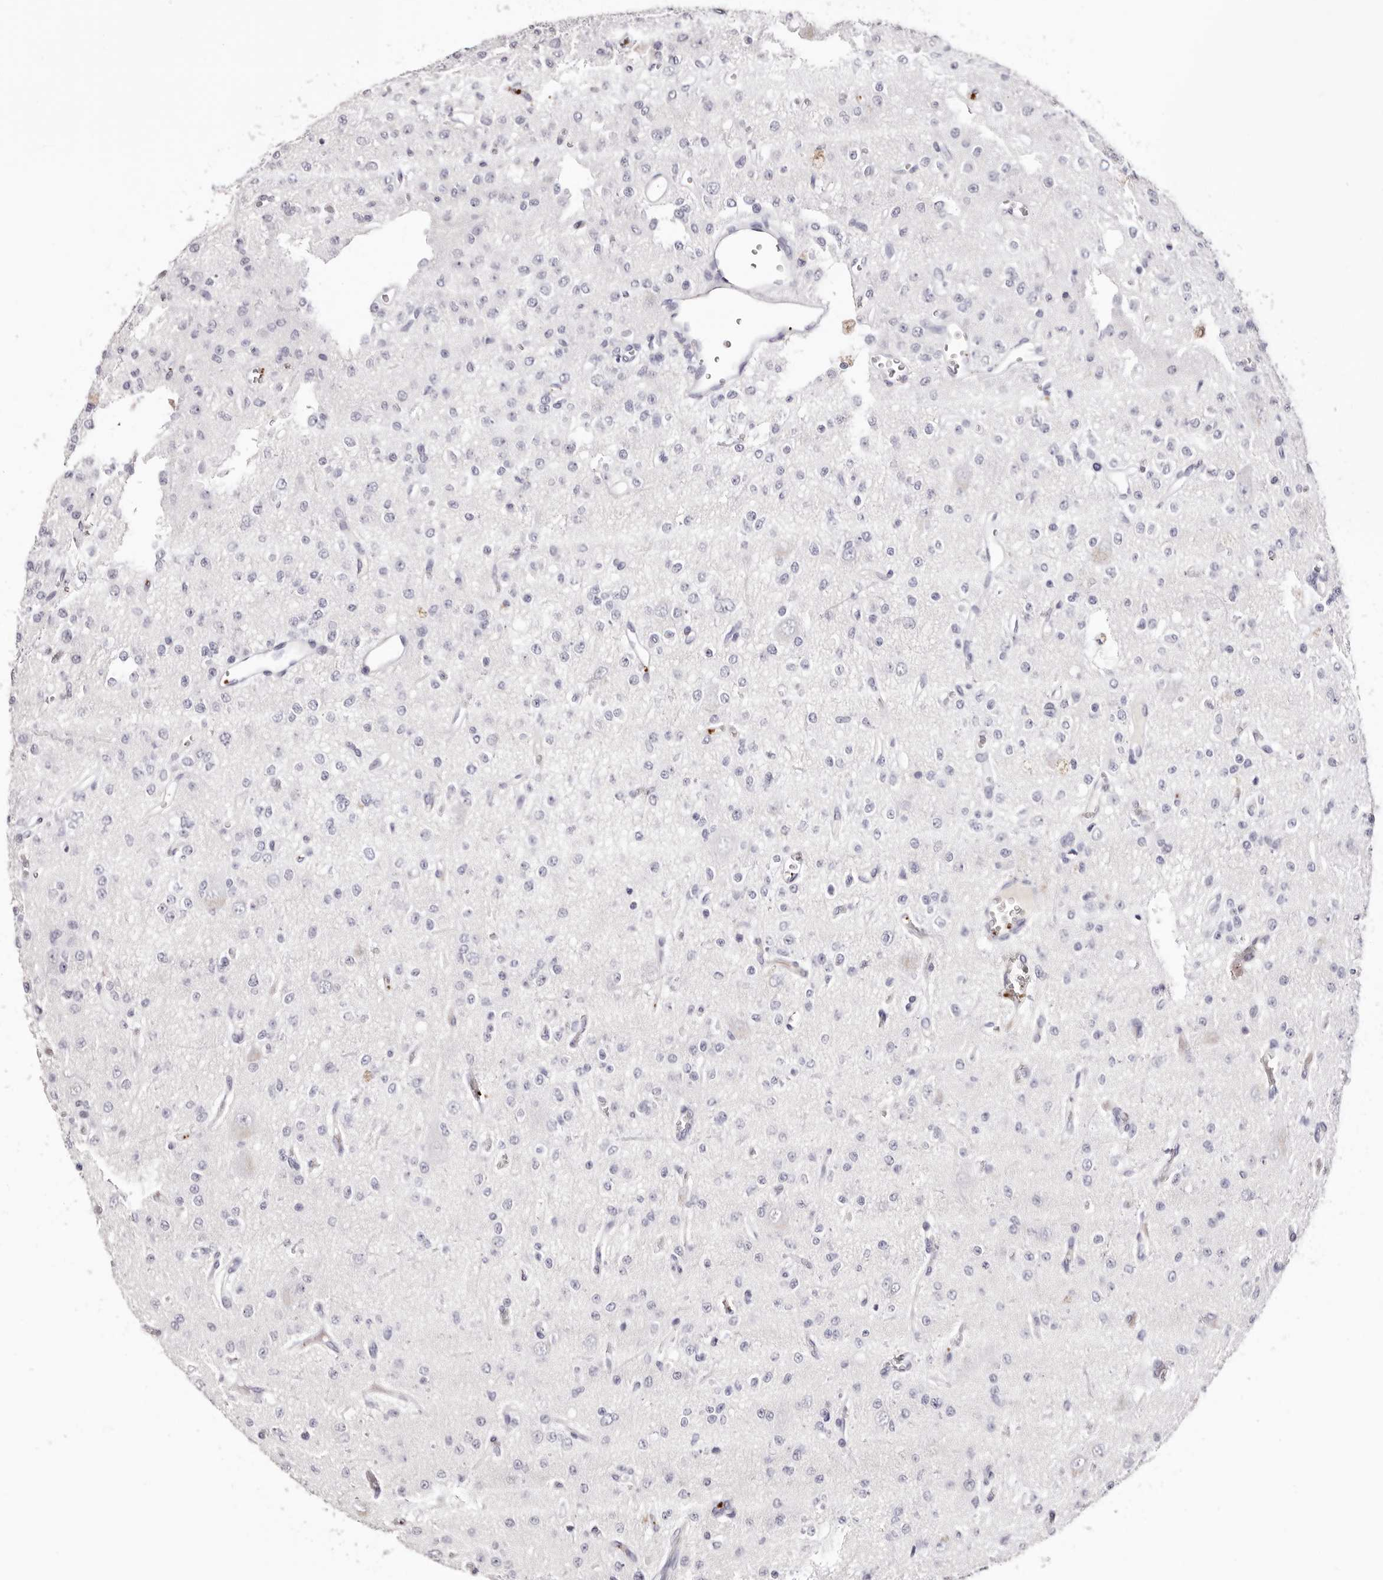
{"staining": {"intensity": "negative", "quantity": "none", "location": "none"}, "tissue": "glioma", "cell_type": "Tumor cells", "image_type": "cancer", "snomed": [{"axis": "morphology", "description": "Glioma, malignant, Low grade"}, {"axis": "topography", "description": "Brain"}], "caption": "Tumor cells are negative for brown protein staining in malignant glioma (low-grade).", "gene": "PF4", "patient": {"sex": "male", "age": 38}}